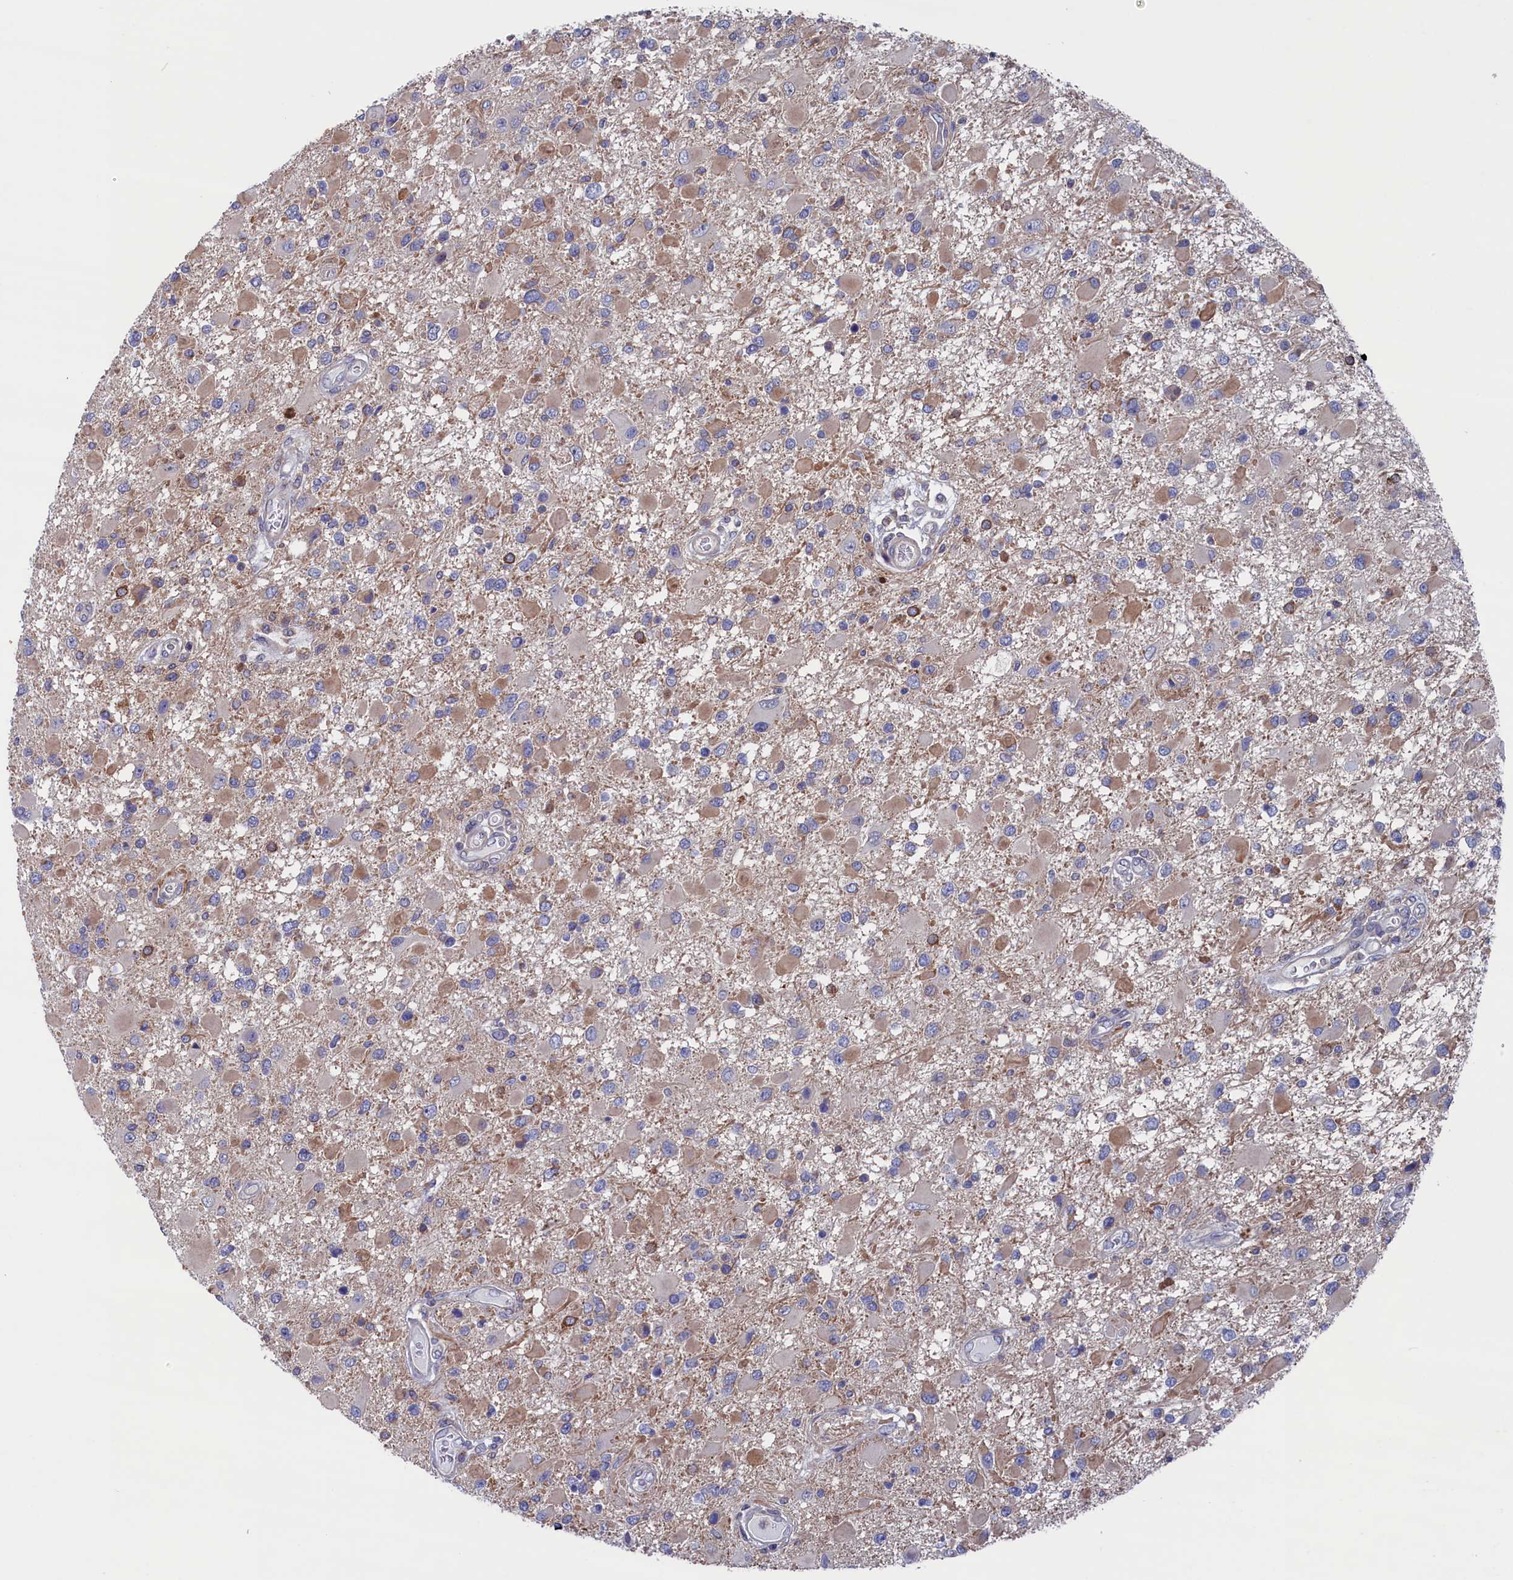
{"staining": {"intensity": "weak", "quantity": "<25%", "location": "cytoplasmic/membranous"}, "tissue": "glioma", "cell_type": "Tumor cells", "image_type": "cancer", "snomed": [{"axis": "morphology", "description": "Glioma, malignant, High grade"}, {"axis": "topography", "description": "Brain"}], "caption": "High magnification brightfield microscopy of glioma stained with DAB (3,3'-diaminobenzidine) (brown) and counterstained with hematoxylin (blue): tumor cells show no significant expression.", "gene": "SPATA13", "patient": {"sex": "male", "age": 53}}